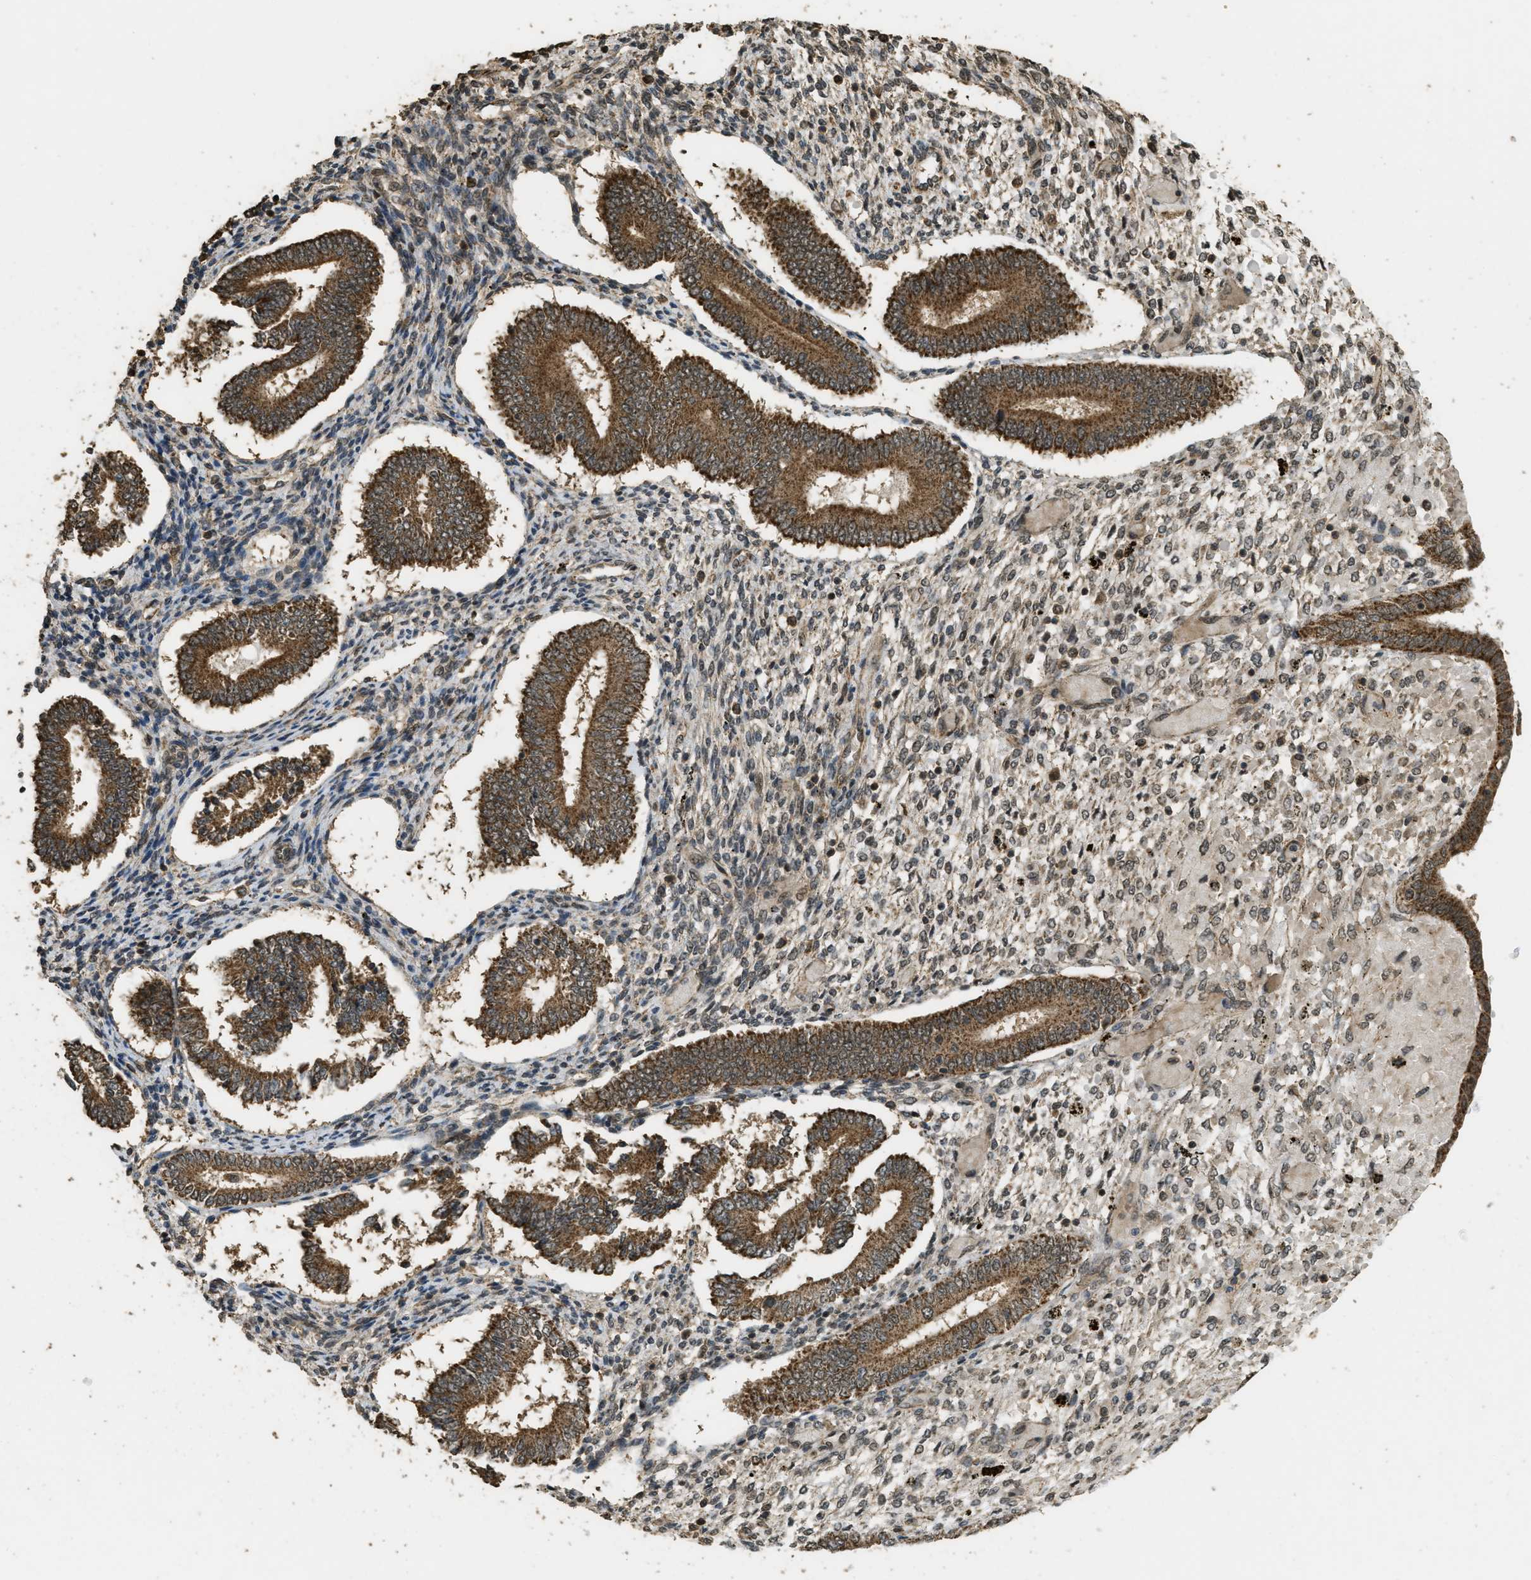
{"staining": {"intensity": "moderate", "quantity": "25%-75%", "location": "cytoplasmic/membranous,nuclear"}, "tissue": "endometrium", "cell_type": "Cells in endometrial stroma", "image_type": "normal", "snomed": [{"axis": "morphology", "description": "Normal tissue, NOS"}, {"axis": "topography", "description": "Endometrium"}], "caption": "A brown stain labels moderate cytoplasmic/membranous,nuclear expression of a protein in cells in endometrial stroma of unremarkable endometrium.", "gene": "CTPS1", "patient": {"sex": "female", "age": 42}}